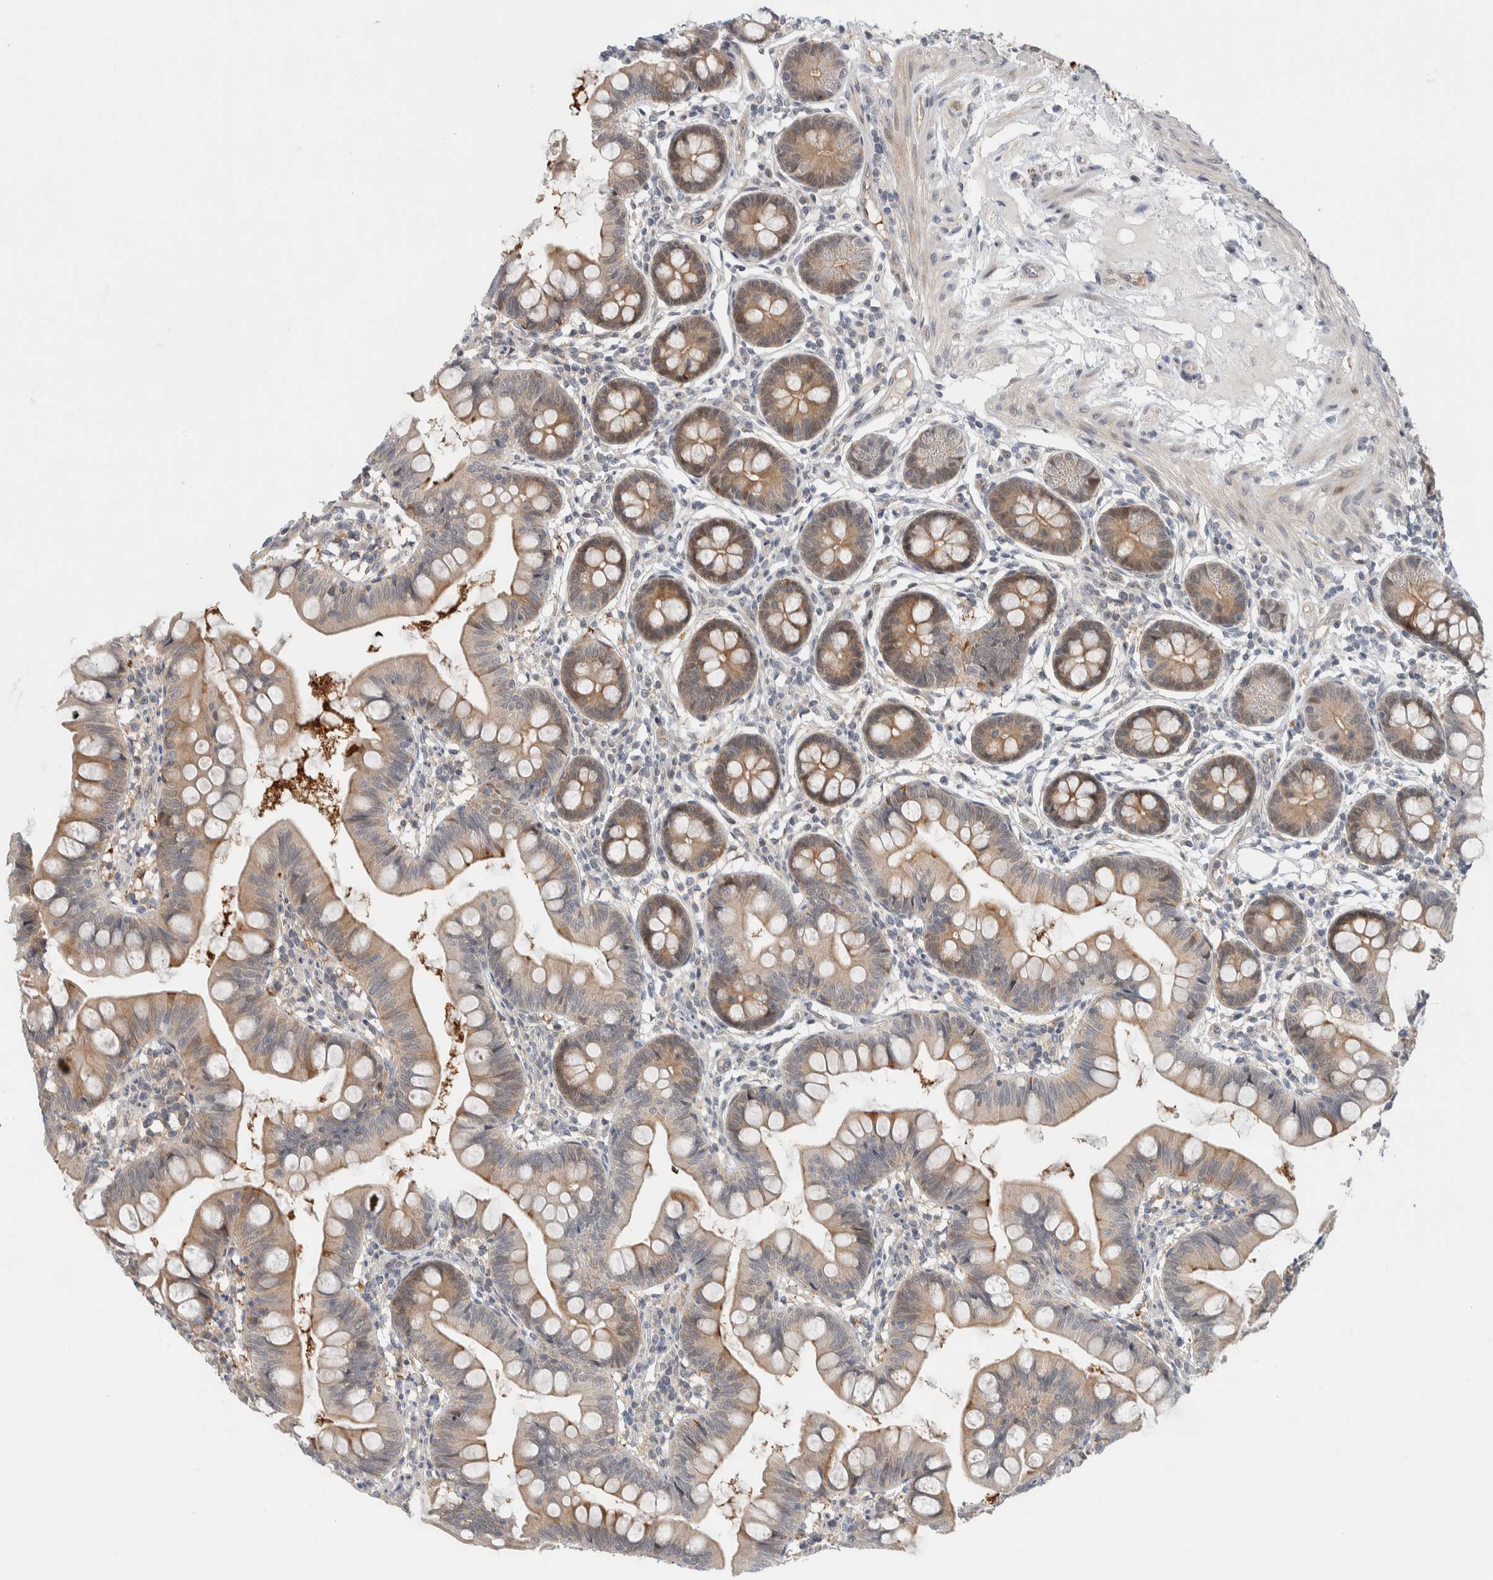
{"staining": {"intensity": "weak", "quantity": "25%-75%", "location": "cytoplasmic/membranous"}, "tissue": "small intestine", "cell_type": "Glandular cells", "image_type": "normal", "snomed": [{"axis": "morphology", "description": "Normal tissue, NOS"}, {"axis": "topography", "description": "Small intestine"}], "caption": "Immunohistochemistry photomicrograph of normal small intestine: human small intestine stained using immunohistochemistry demonstrates low levels of weak protein expression localized specifically in the cytoplasmic/membranous of glandular cells, appearing as a cytoplasmic/membranous brown color.", "gene": "NCR3LG1", "patient": {"sex": "male", "age": 7}}